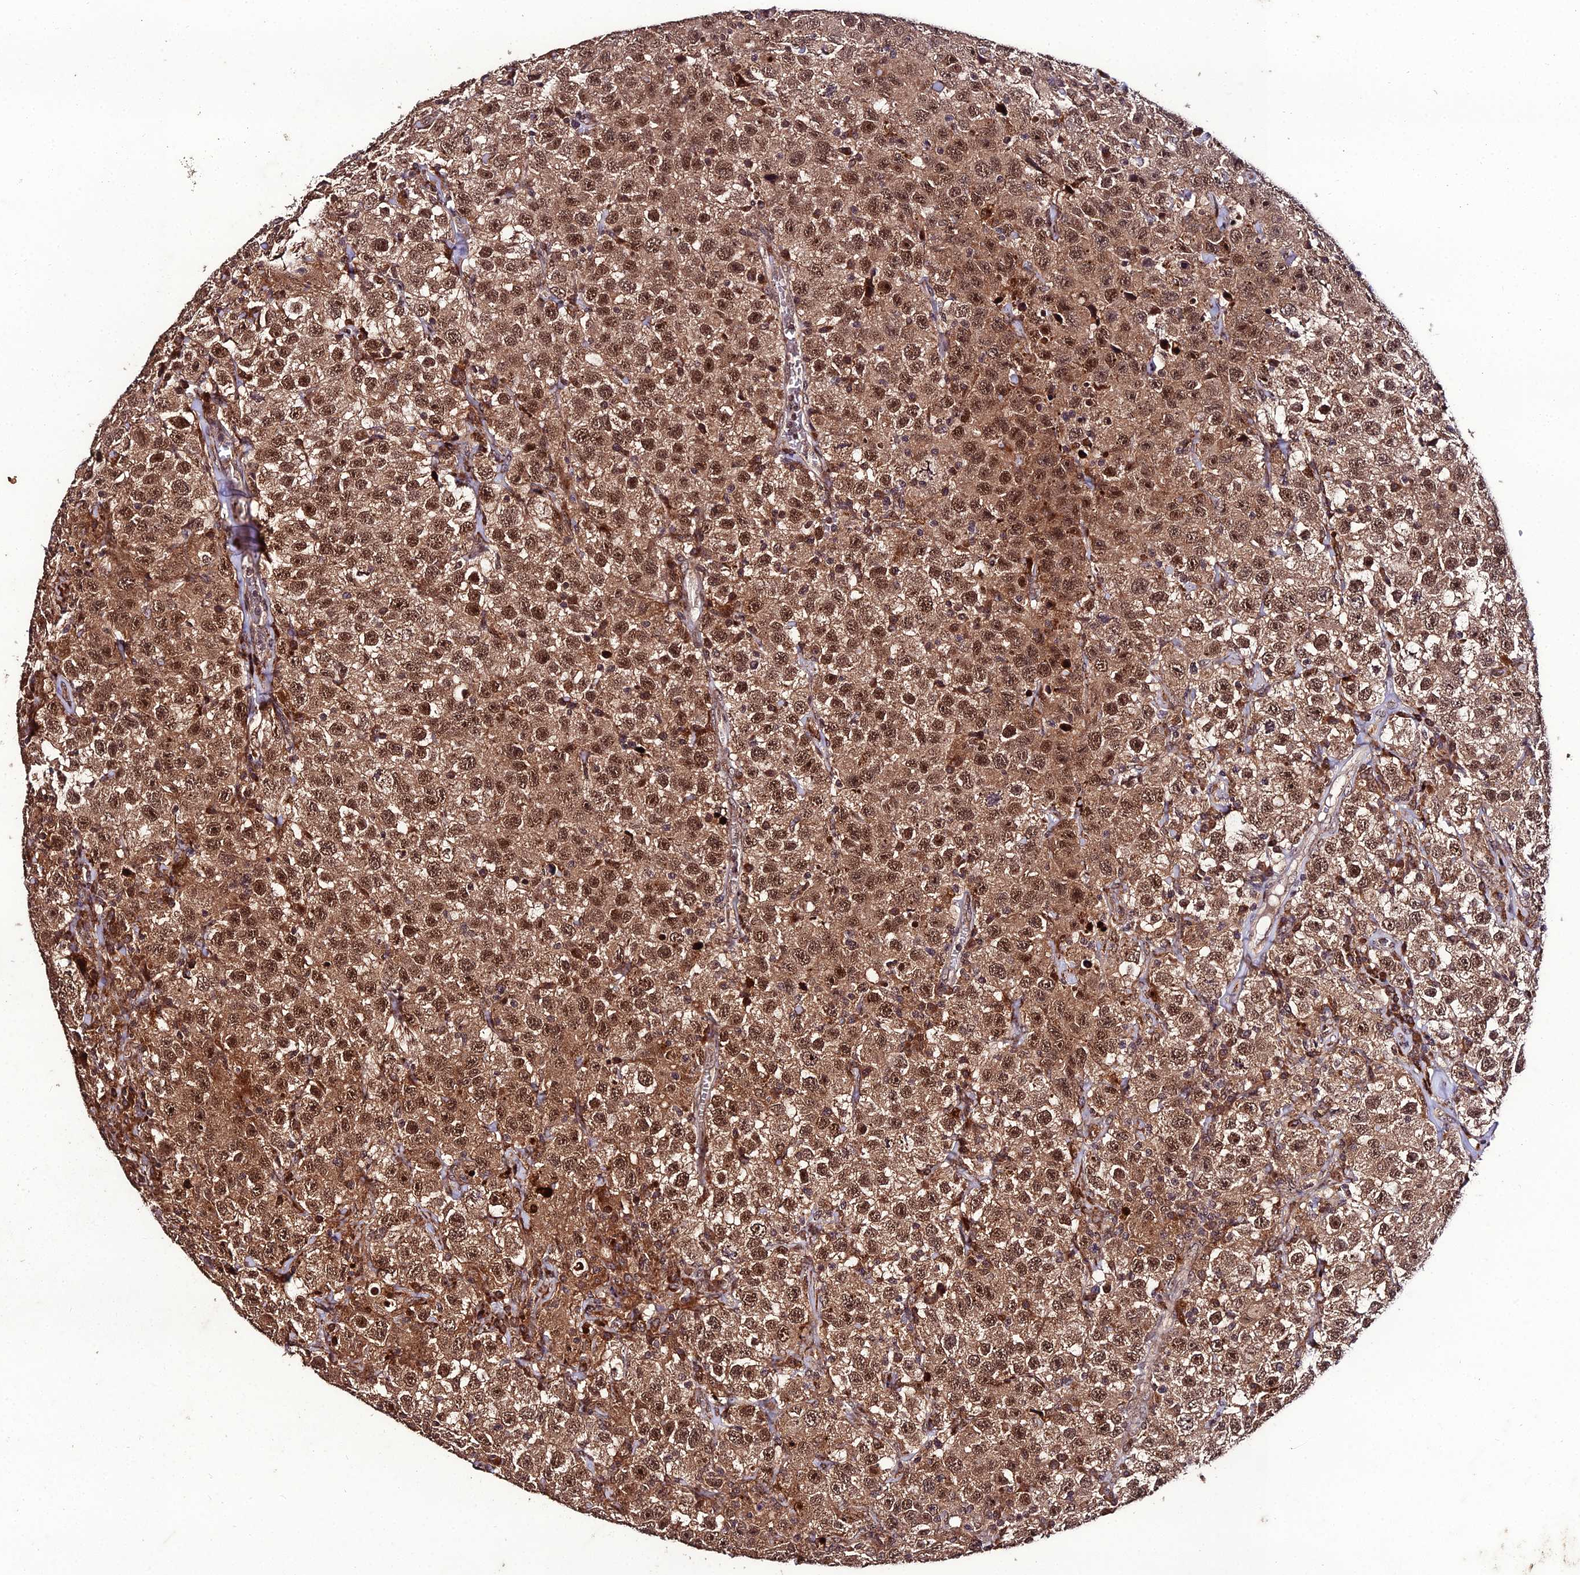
{"staining": {"intensity": "moderate", "quantity": ">75%", "location": "cytoplasmic/membranous,nuclear"}, "tissue": "testis cancer", "cell_type": "Tumor cells", "image_type": "cancer", "snomed": [{"axis": "morphology", "description": "Seminoma, NOS"}, {"axis": "topography", "description": "Testis"}], "caption": "A brown stain shows moderate cytoplasmic/membranous and nuclear positivity of a protein in human testis cancer (seminoma) tumor cells.", "gene": "ZNF766", "patient": {"sex": "male", "age": 41}}